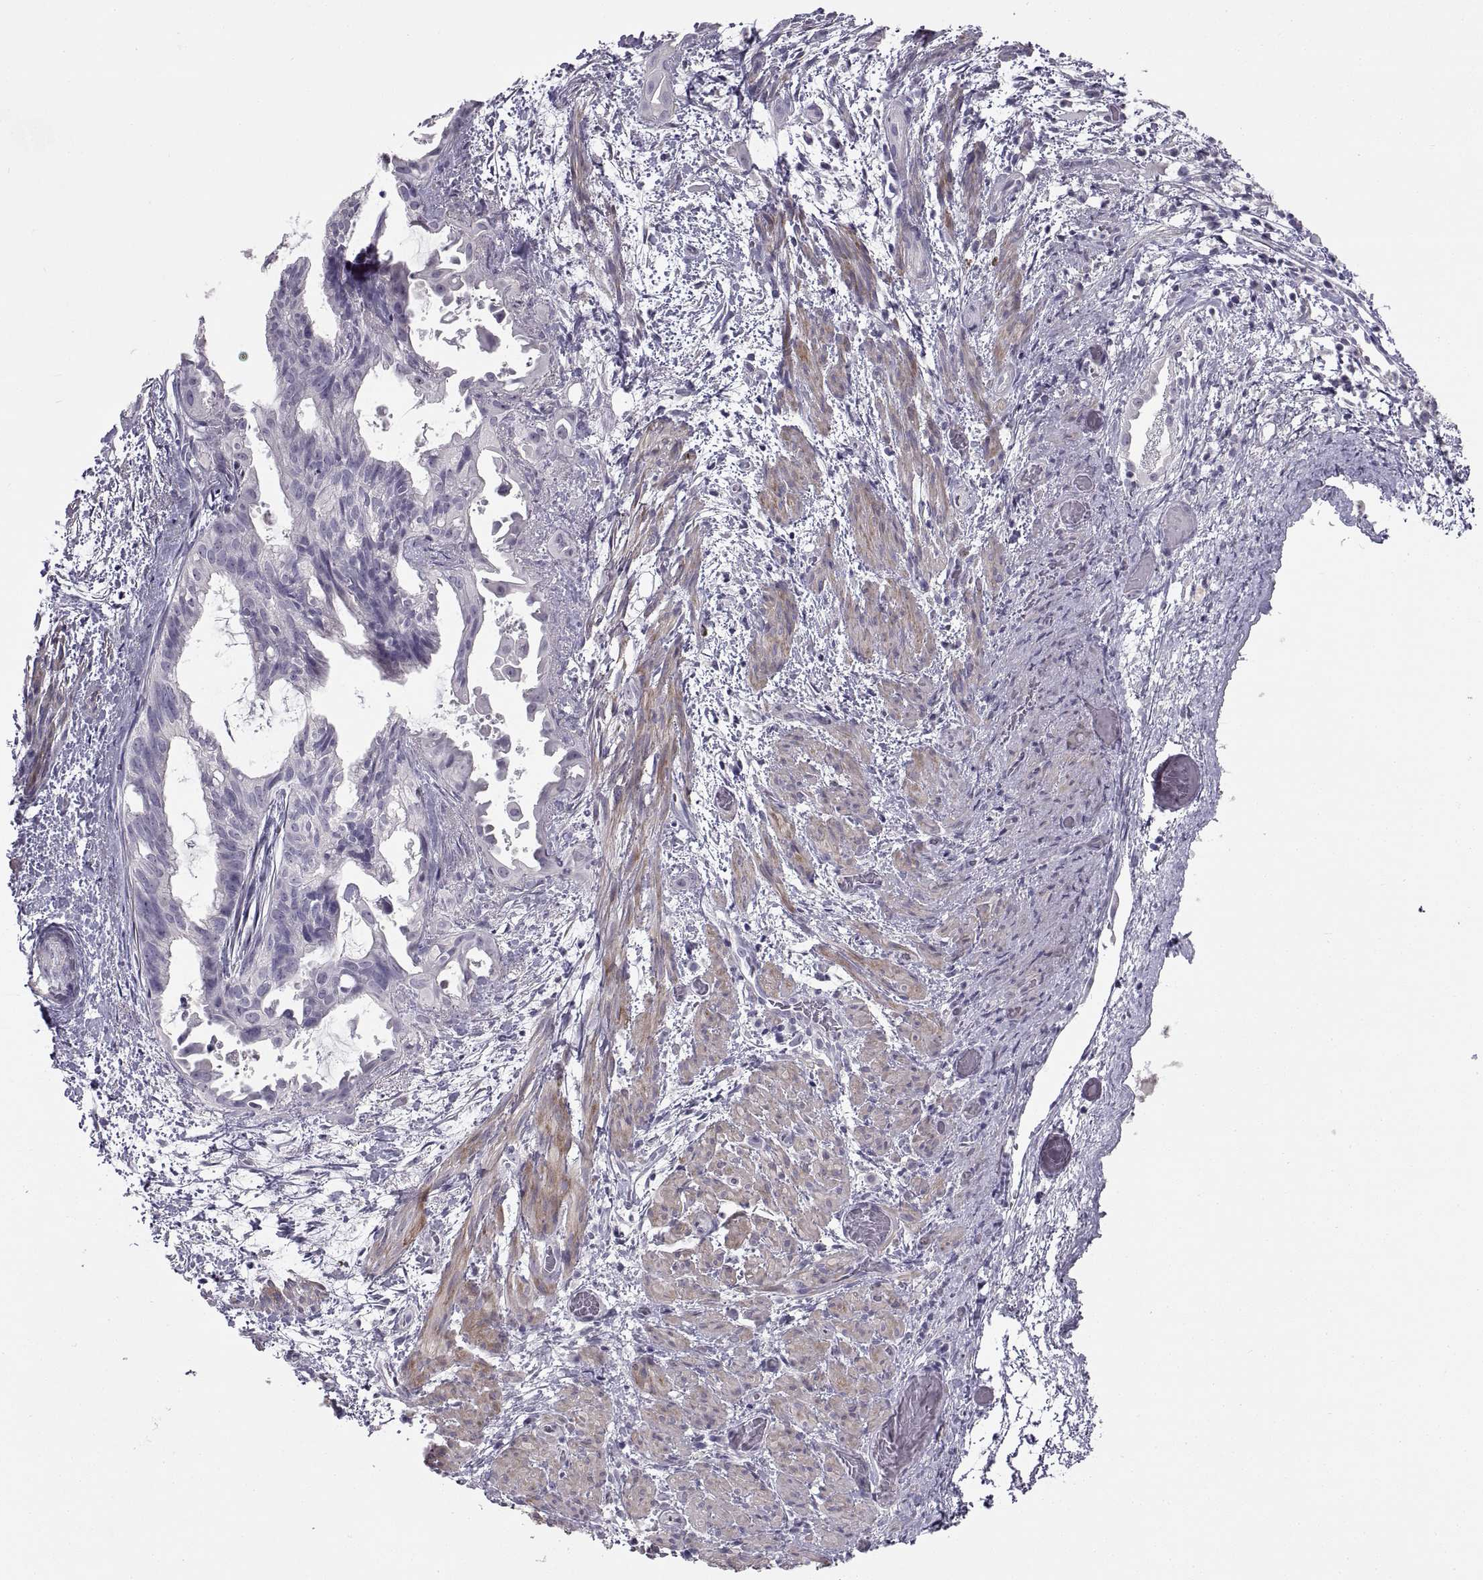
{"staining": {"intensity": "negative", "quantity": "none", "location": "none"}, "tissue": "endometrial cancer", "cell_type": "Tumor cells", "image_type": "cancer", "snomed": [{"axis": "morphology", "description": "Adenocarcinoma, NOS"}, {"axis": "topography", "description": "Endometrium"}], "caption": "IHC histopathology image of human adenocarcinoma (endometrial) stained for a protein (brown), which displays no staining in tumor cells. (DAB immunohistochemistry, high magnification).", "gene": "BSPH1", "patient": {"sex": "female", "age": 86}}